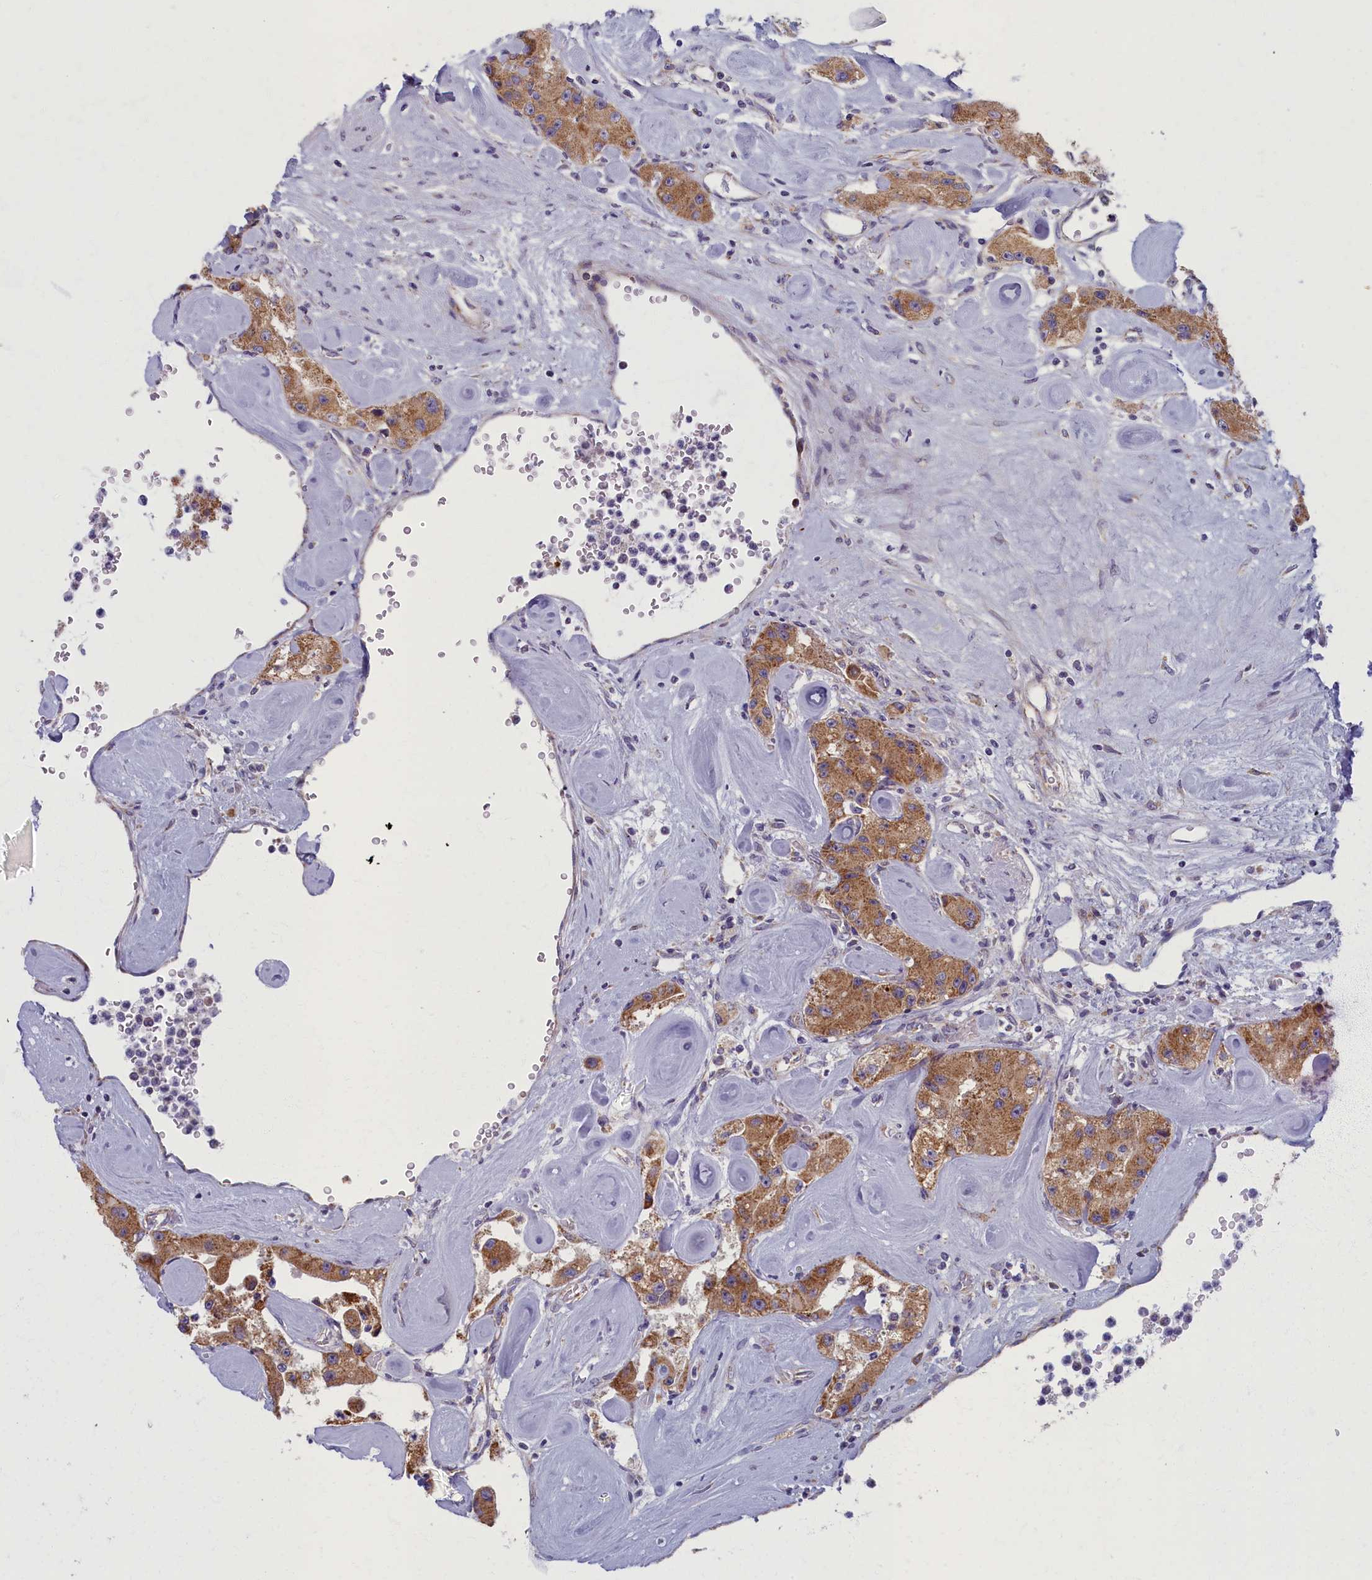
{"staining": {"intensity": "moderate", "quantity": ">75%", "location": "cytoplasmic/membranous"}, "tissue": "carcinoid", "cell_type": "Tumor cells", "image_type": "cancer", "snomed": [{"axis": "morphology", "description": "Carcinoid, malignant, NOS"}, {"axis": "topography", "description": "Pancreas"}], "caption": "Protein expression by immunohistochemistry displays moderate cytoplasmic/membranous staining in about >75% of tumor cells in carcinoid.", "gene": "MRPS25", "patient": {"sex": "male", "age": 41}}